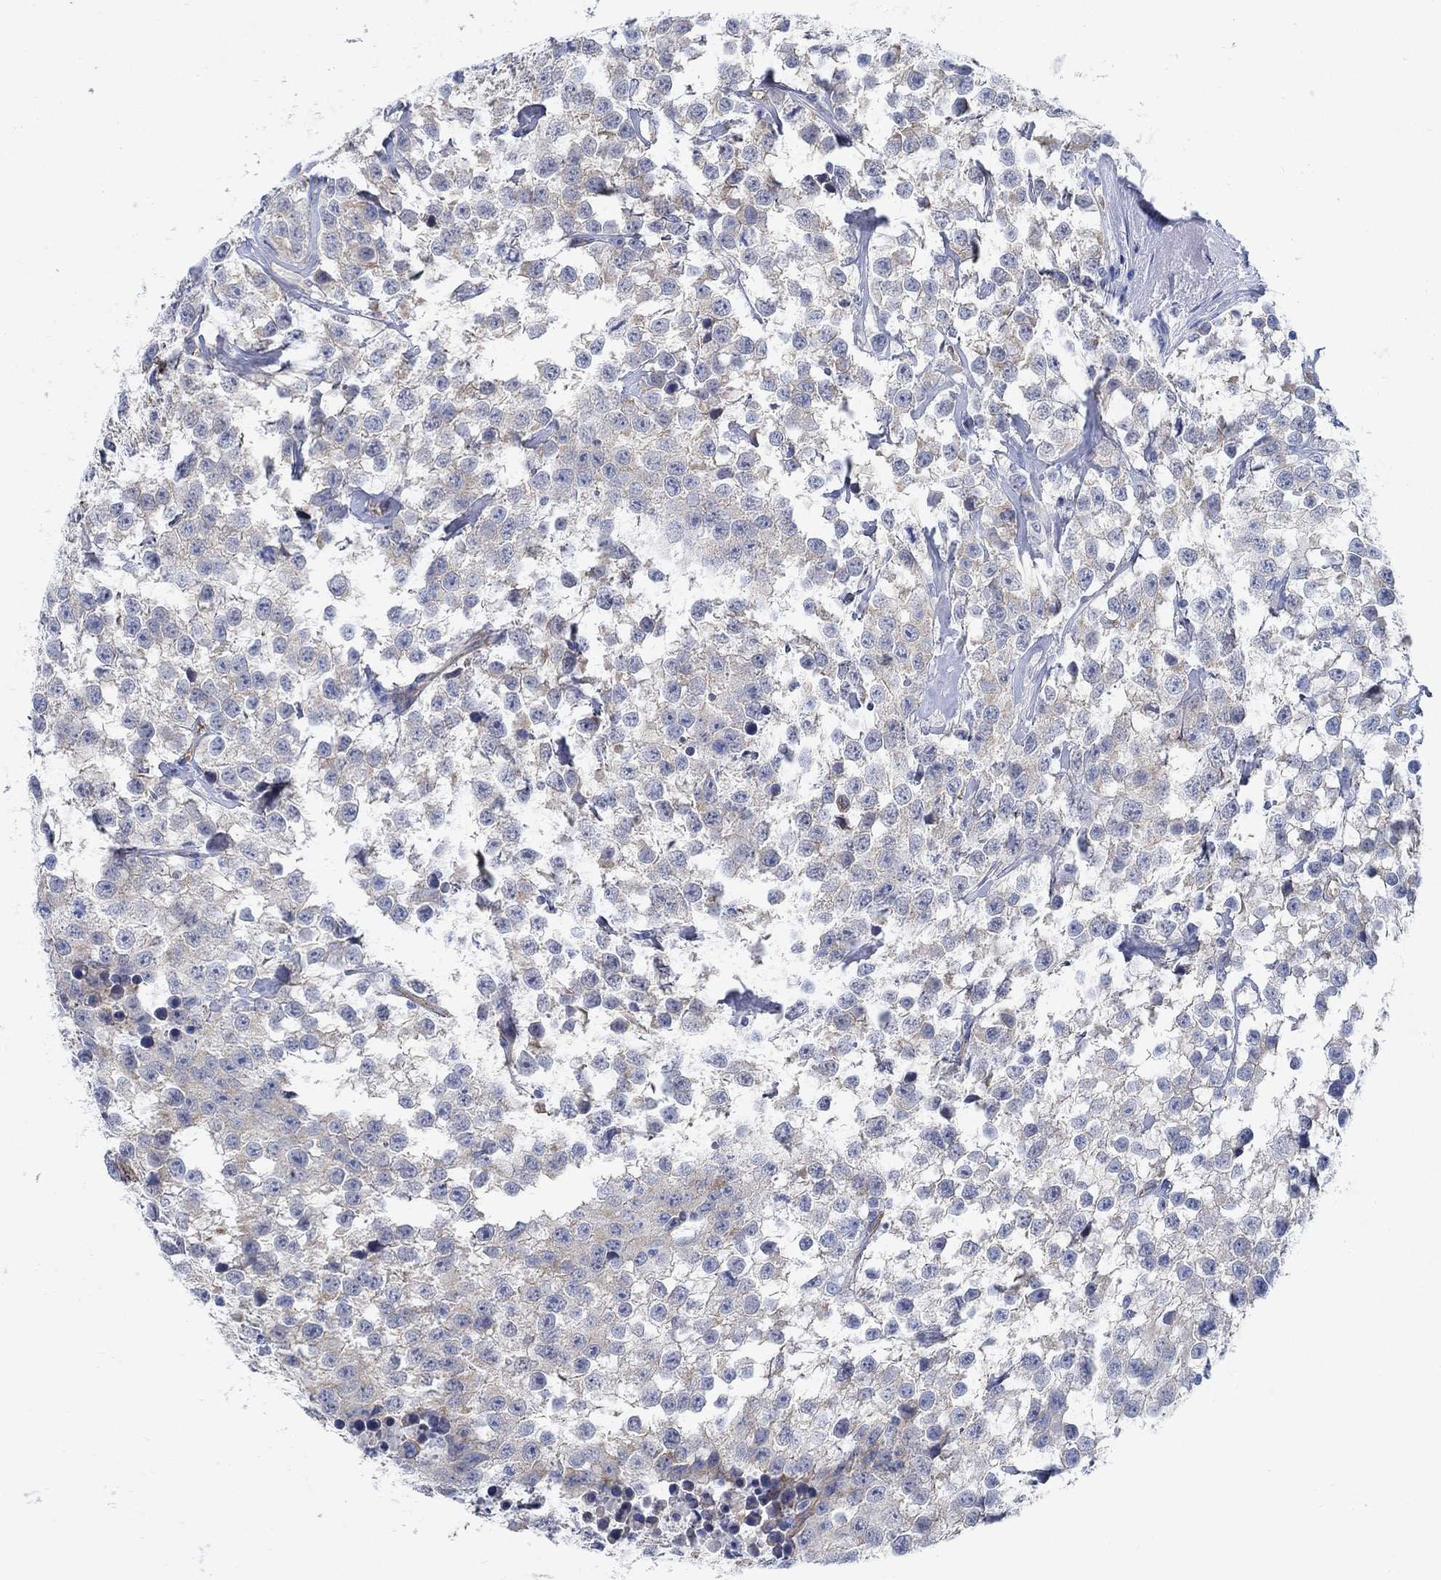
{"staining": {"intensity": "negative", "quantity": "none", "location": "none"}, "tissue": "testis cancer", "cell_type": "Tumor cells", "image_type": "cancer", "snomed": [{"axis": "morphology", "description": "Seminoma, NOS"}, {"axis": "topography", "description": "Testis"}], "caption": "This is an IHC photomicrograph of human testis cancer. There is no expression in tumor cells.", "gene": "TMEM198", "patient": {"sex": "male", "age": 59}}